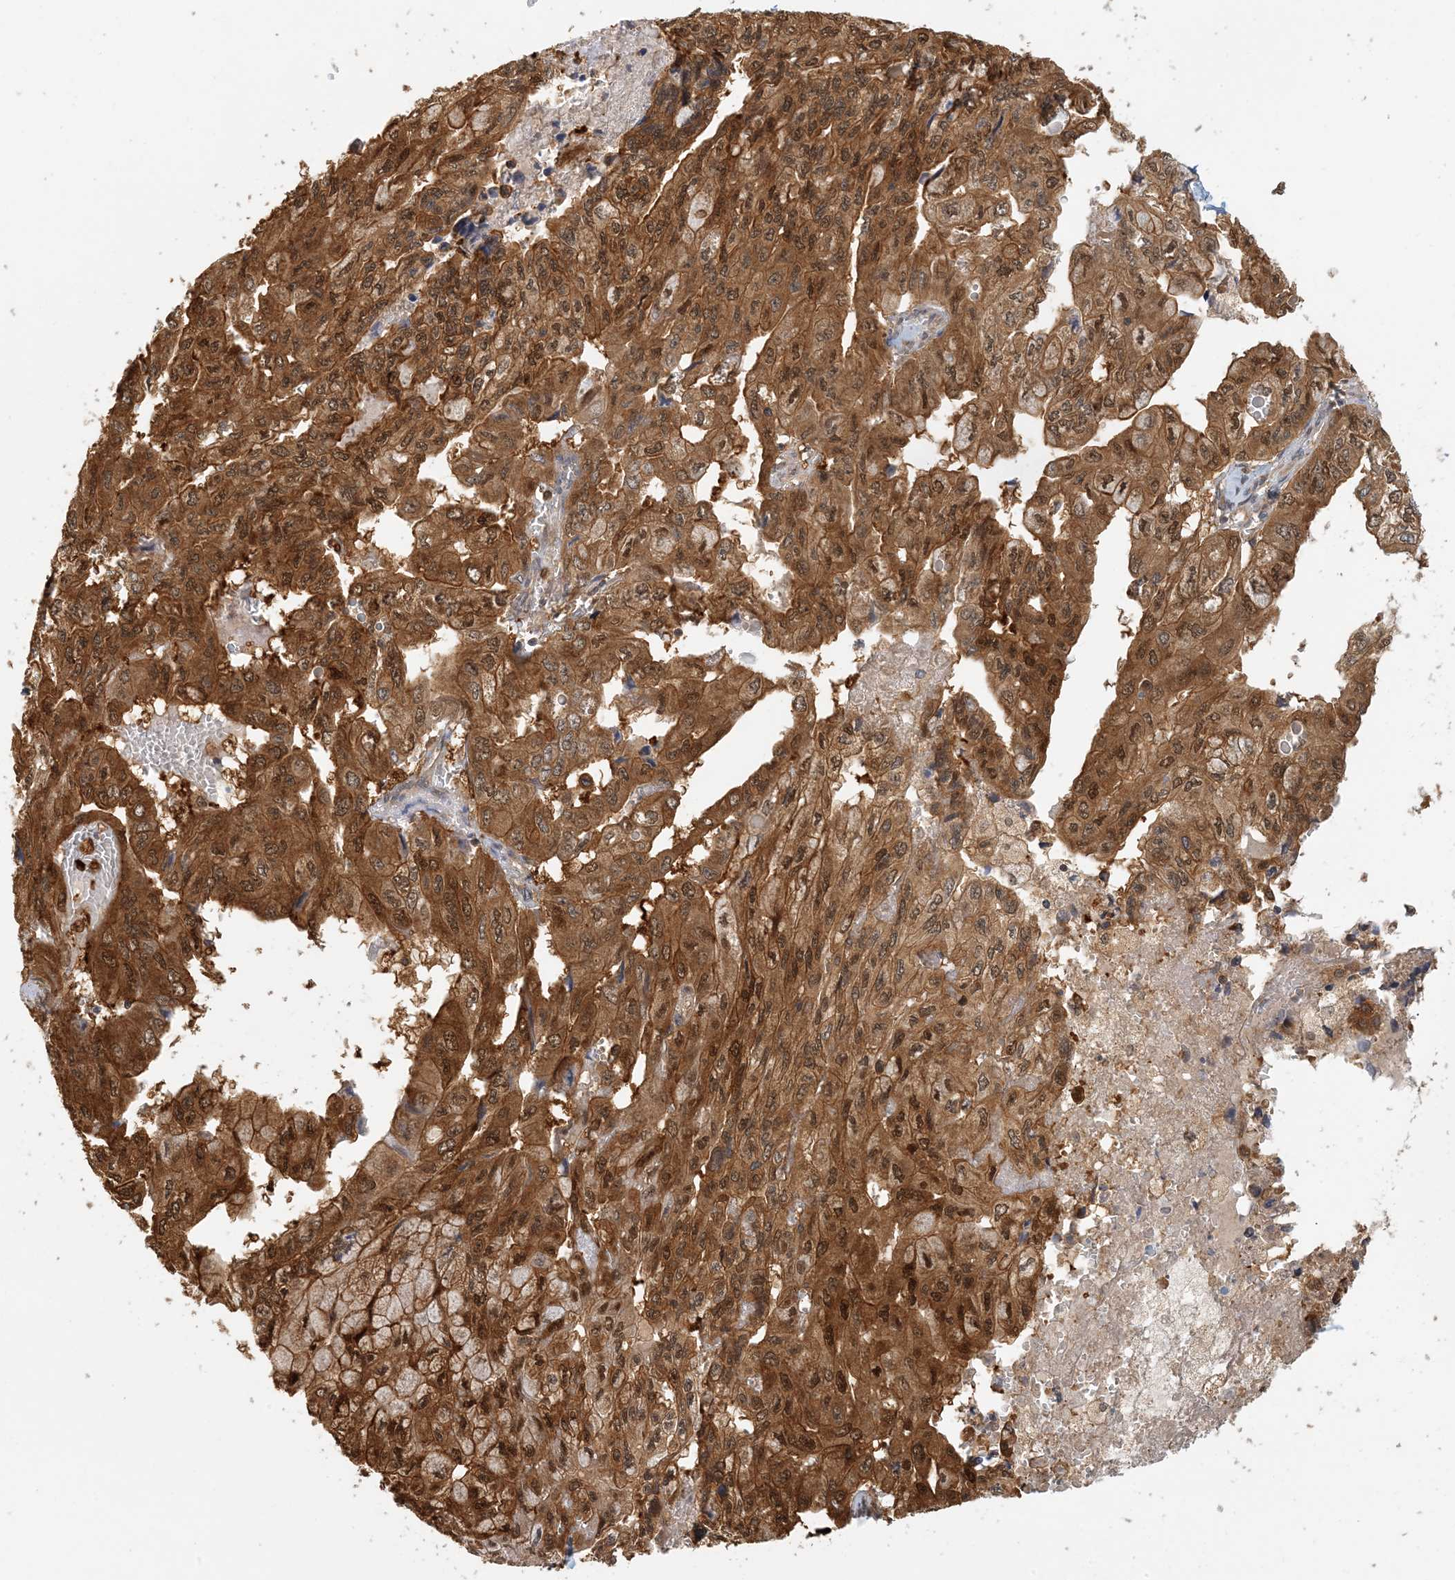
{"staining": {"intensity": "strong", "quantity": ">75%", "location": "cytoplasmic/membranous,nuclear"}, "tissue": "pancreatic cancer", "cell_type": "Tumor cells", "image_type": "cancer", "snomed": [{"axis": "morphology", "description": "Adenocarcinoma, NOS"}, {"axis": "topography", "description": "Pancreas"}], "caption": "A high-resolution photomicrograph shows IHC staining of adenocarcinoma (pancreatic), which displays strong cytoplasmic/membranous and nuclear positivity in approximately >75% of tumor cells. Ihc stains the protein of interest in brown and the nuclei are stained blue.", "gene": "HNMT", "patient": {"sex": "male", "age": 51}}